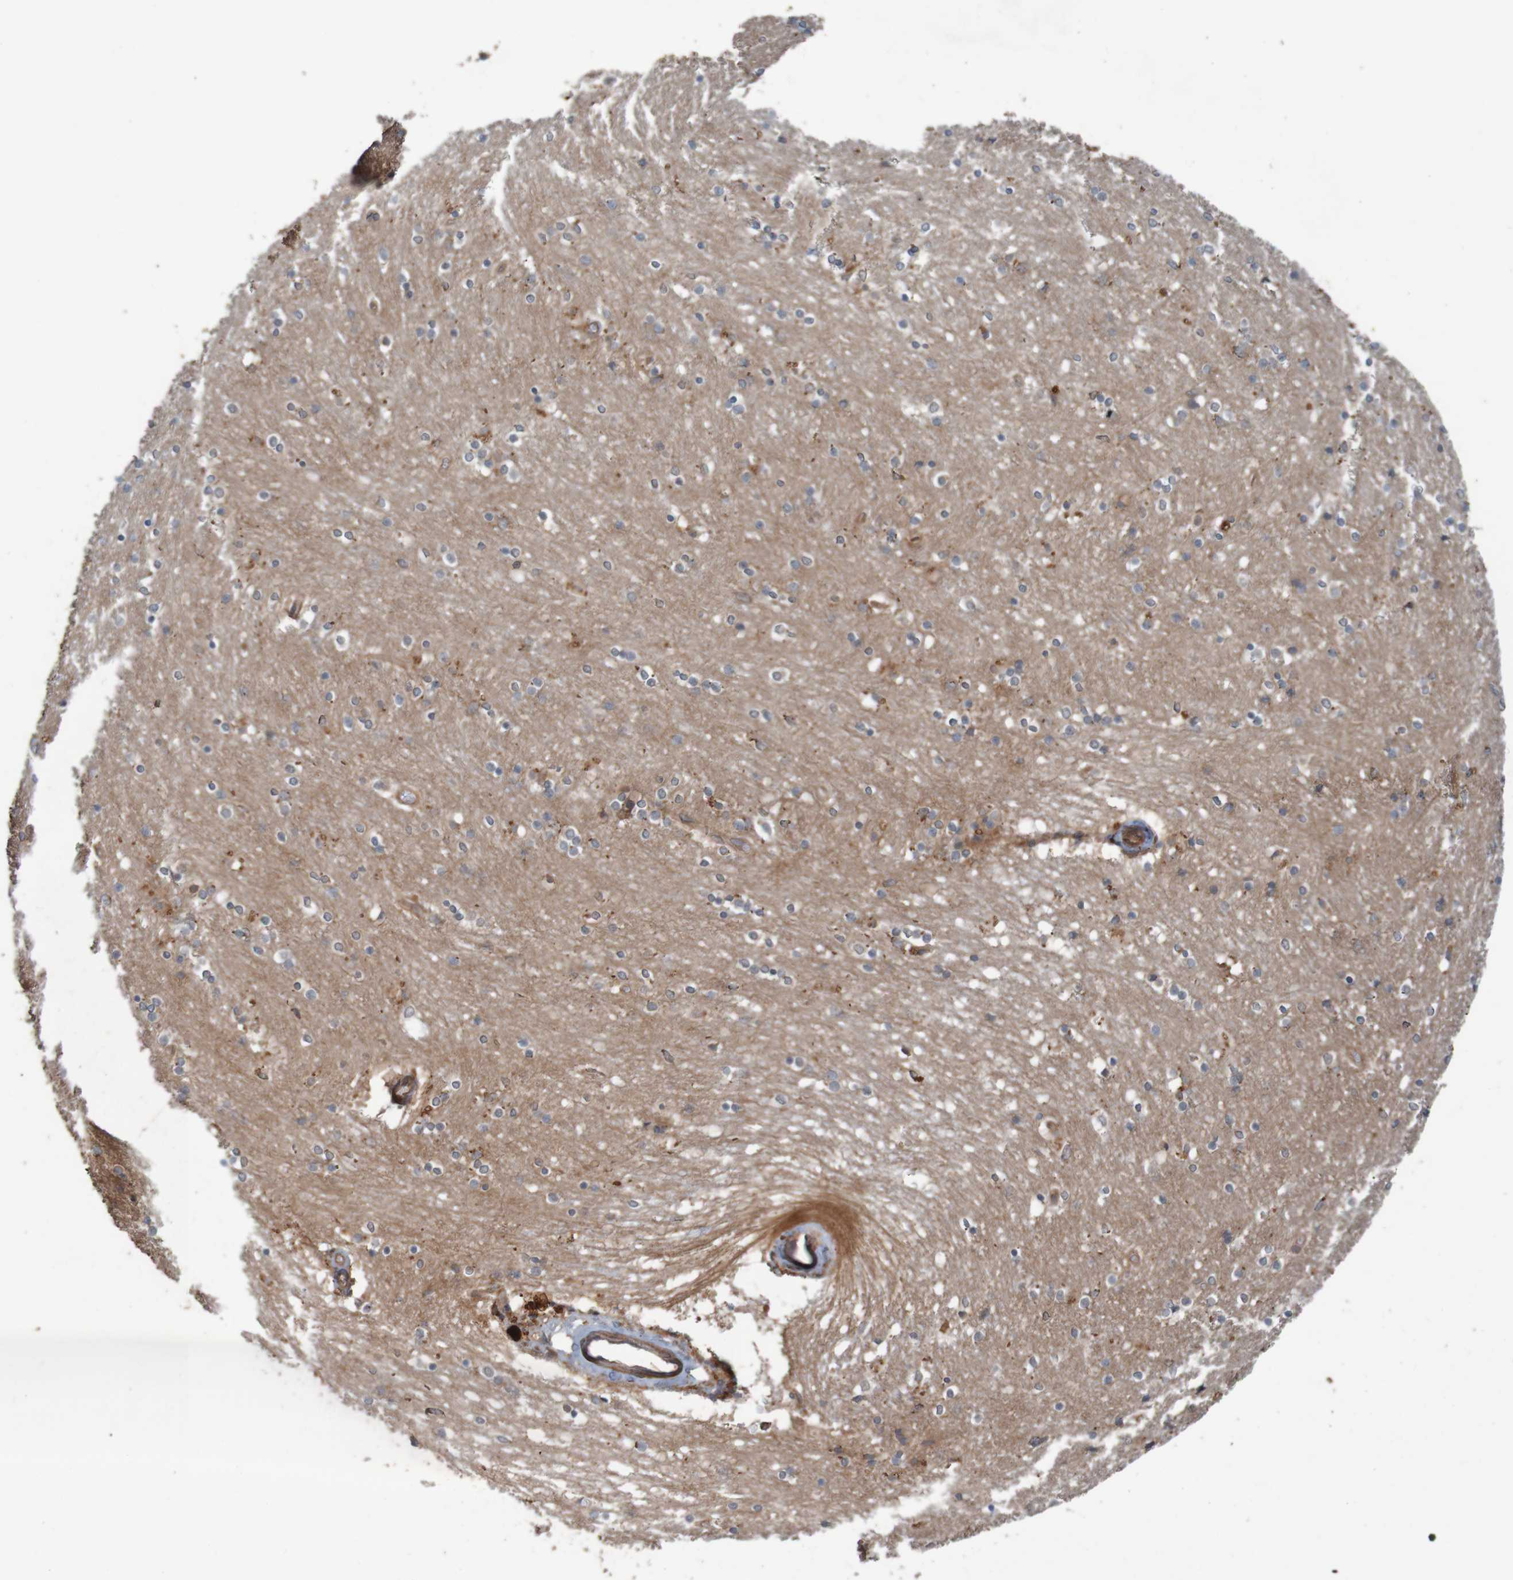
{"staining": {"intensity": "negative", "quantity": "none", "location": "none"}, "tissue": "caudate", "cell_type": "Glial cells", "image_type": "normal", "snomed": [{"axis": "morphology", "description": "Normal tissue, NOS"}, {"axis": "topography", "description": "Lateral ventricle wall"}], "caption": "An image of caudate stained for a protein shows no brown staining in glial cells. (IHC, brightfield microscopy, high magnification).", "gene": "ARHGEF11", "patient": {"sex": "female", "age": 54}}